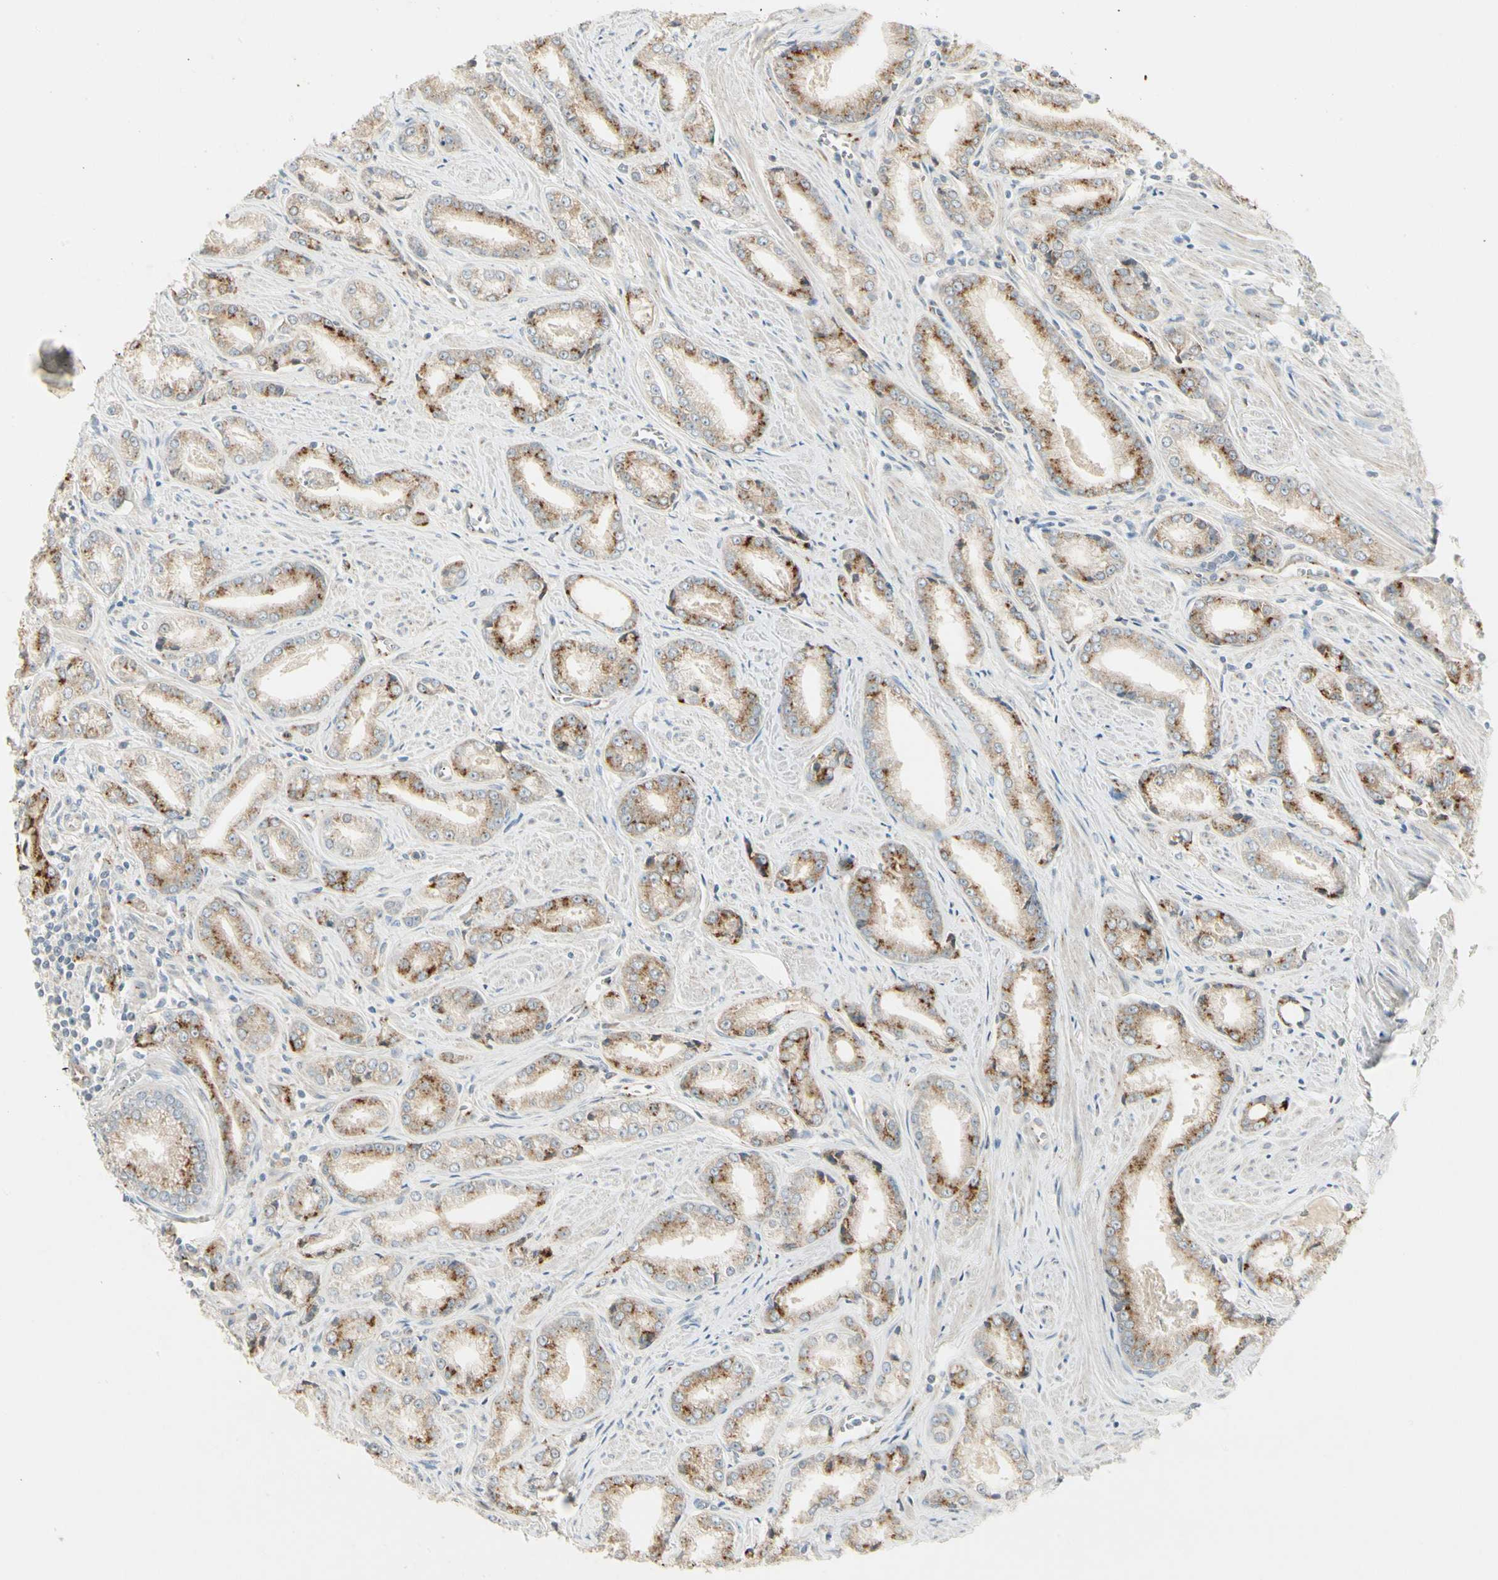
{"staining": {"intensity": "moderate", "quantity": "25%-75%", "location": "cytoplasmic/membranous"}, "tissue": "prostate cancer", "cell_type": "Tumor cells", "image_type": "cancer", "snomed": [{"axis": "morphology", "description": "Adenocarcinoma, Low grade"}, {"axis": "topography", "description": "Prostate"}], "caption": "Moderate cytoplasmic/membranous expression for a protein is present in approximately 25%-75% of tumor cells of prostate cancer (adenocarcinoma (low-grade)) using IHC.", "gene": "MANSC1", "patient": {"sex": "male", "age": 64}}